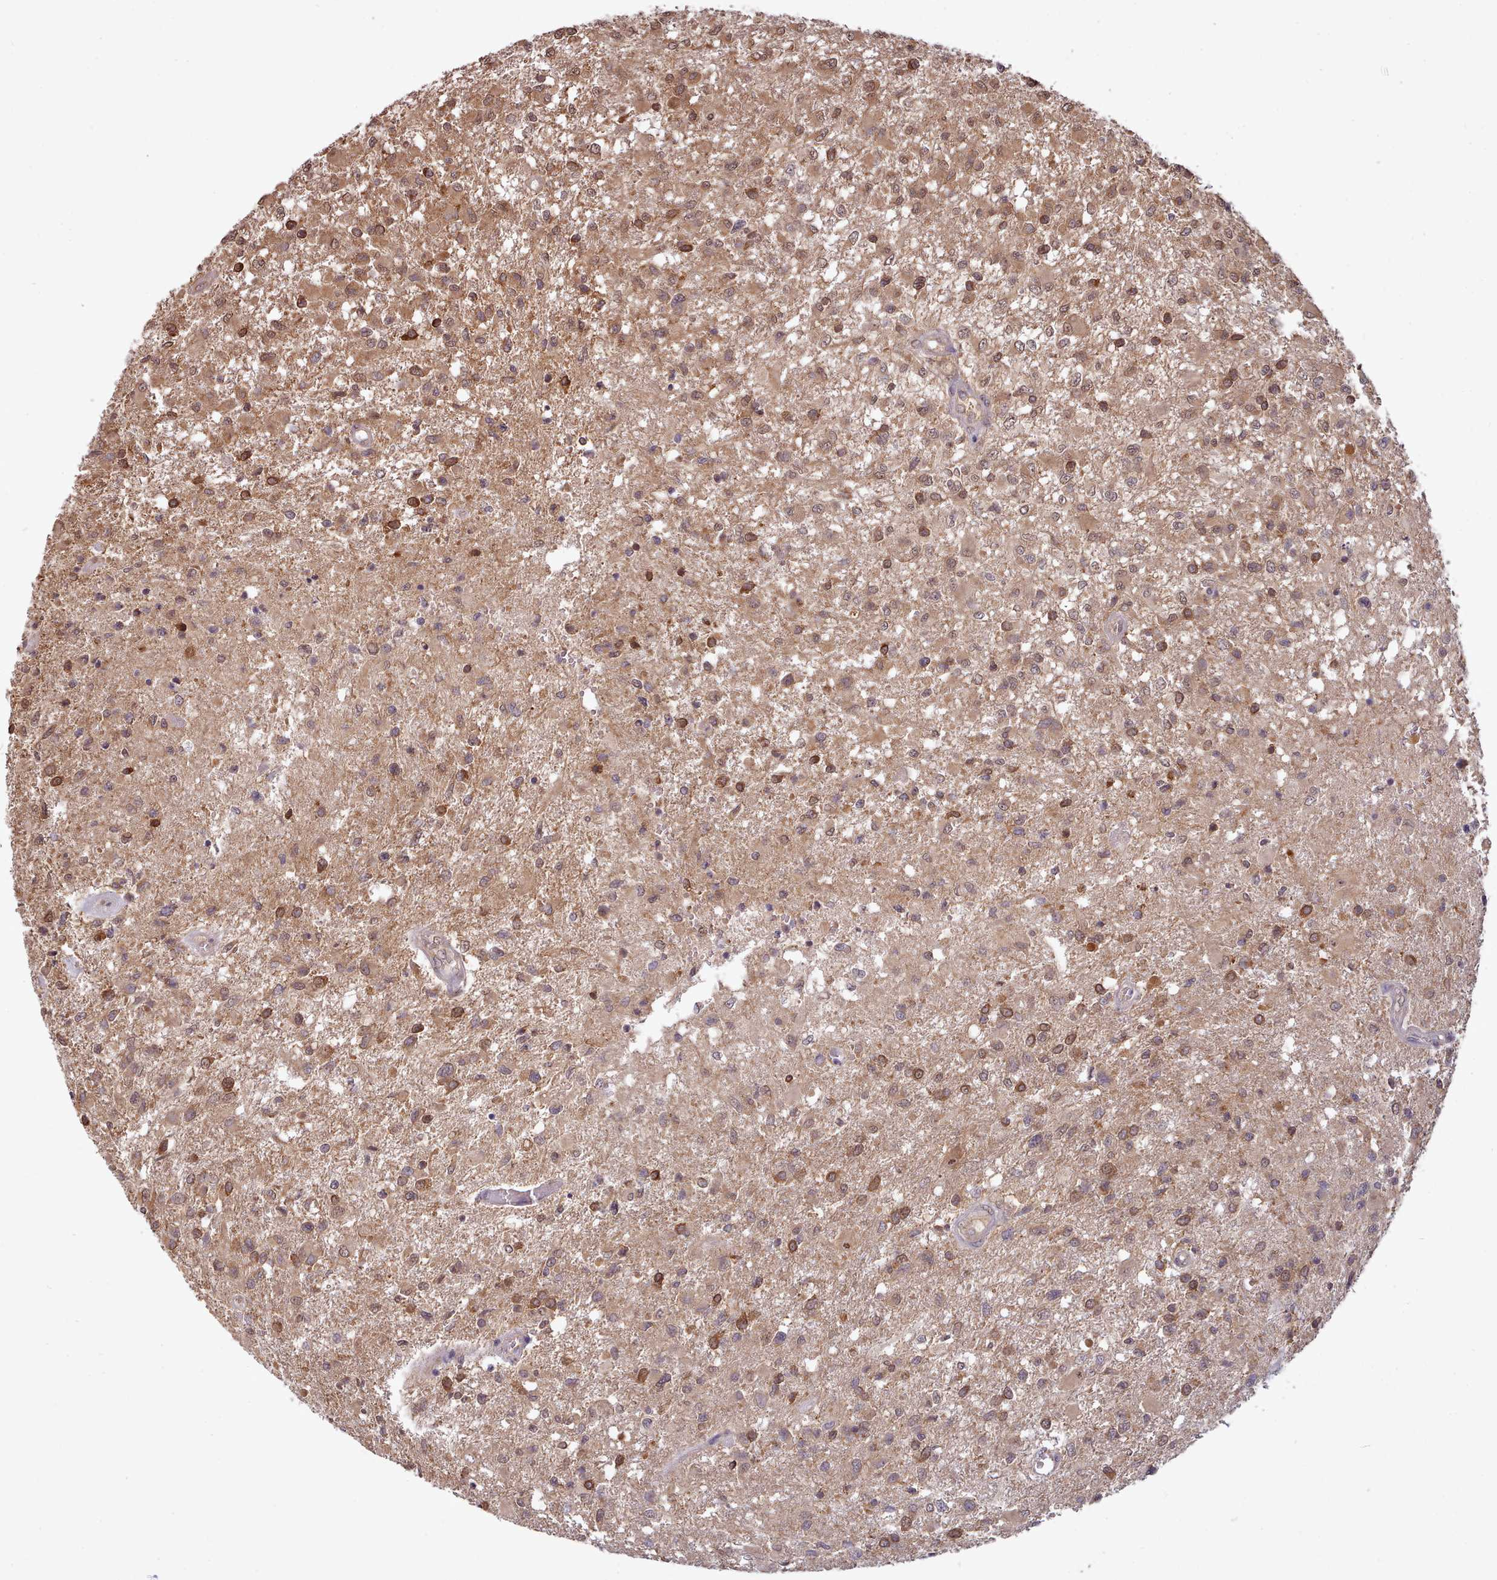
{"staining": {"intensity": "moderate", "quantity": ">75%", "location": "cytoplasmic/membranous,nuclear"}, "tissue": "glioma", "cell_type": "Tumor cells", "image_type": "cancer", "snomed": [{"axis": "morphology", "description": "Glioma, malignant, High grade"}, {"axis": "topography", "description": "Brain"}], "caption": "Tumor cells demonstrate medium levels of moderate cytoplasmic/membranous and nuclear expression in about >75% of cells in human malignant high-grade glioma.", "gene": "PIP4P1", "patient": {"sex": "female", "age": 74}}